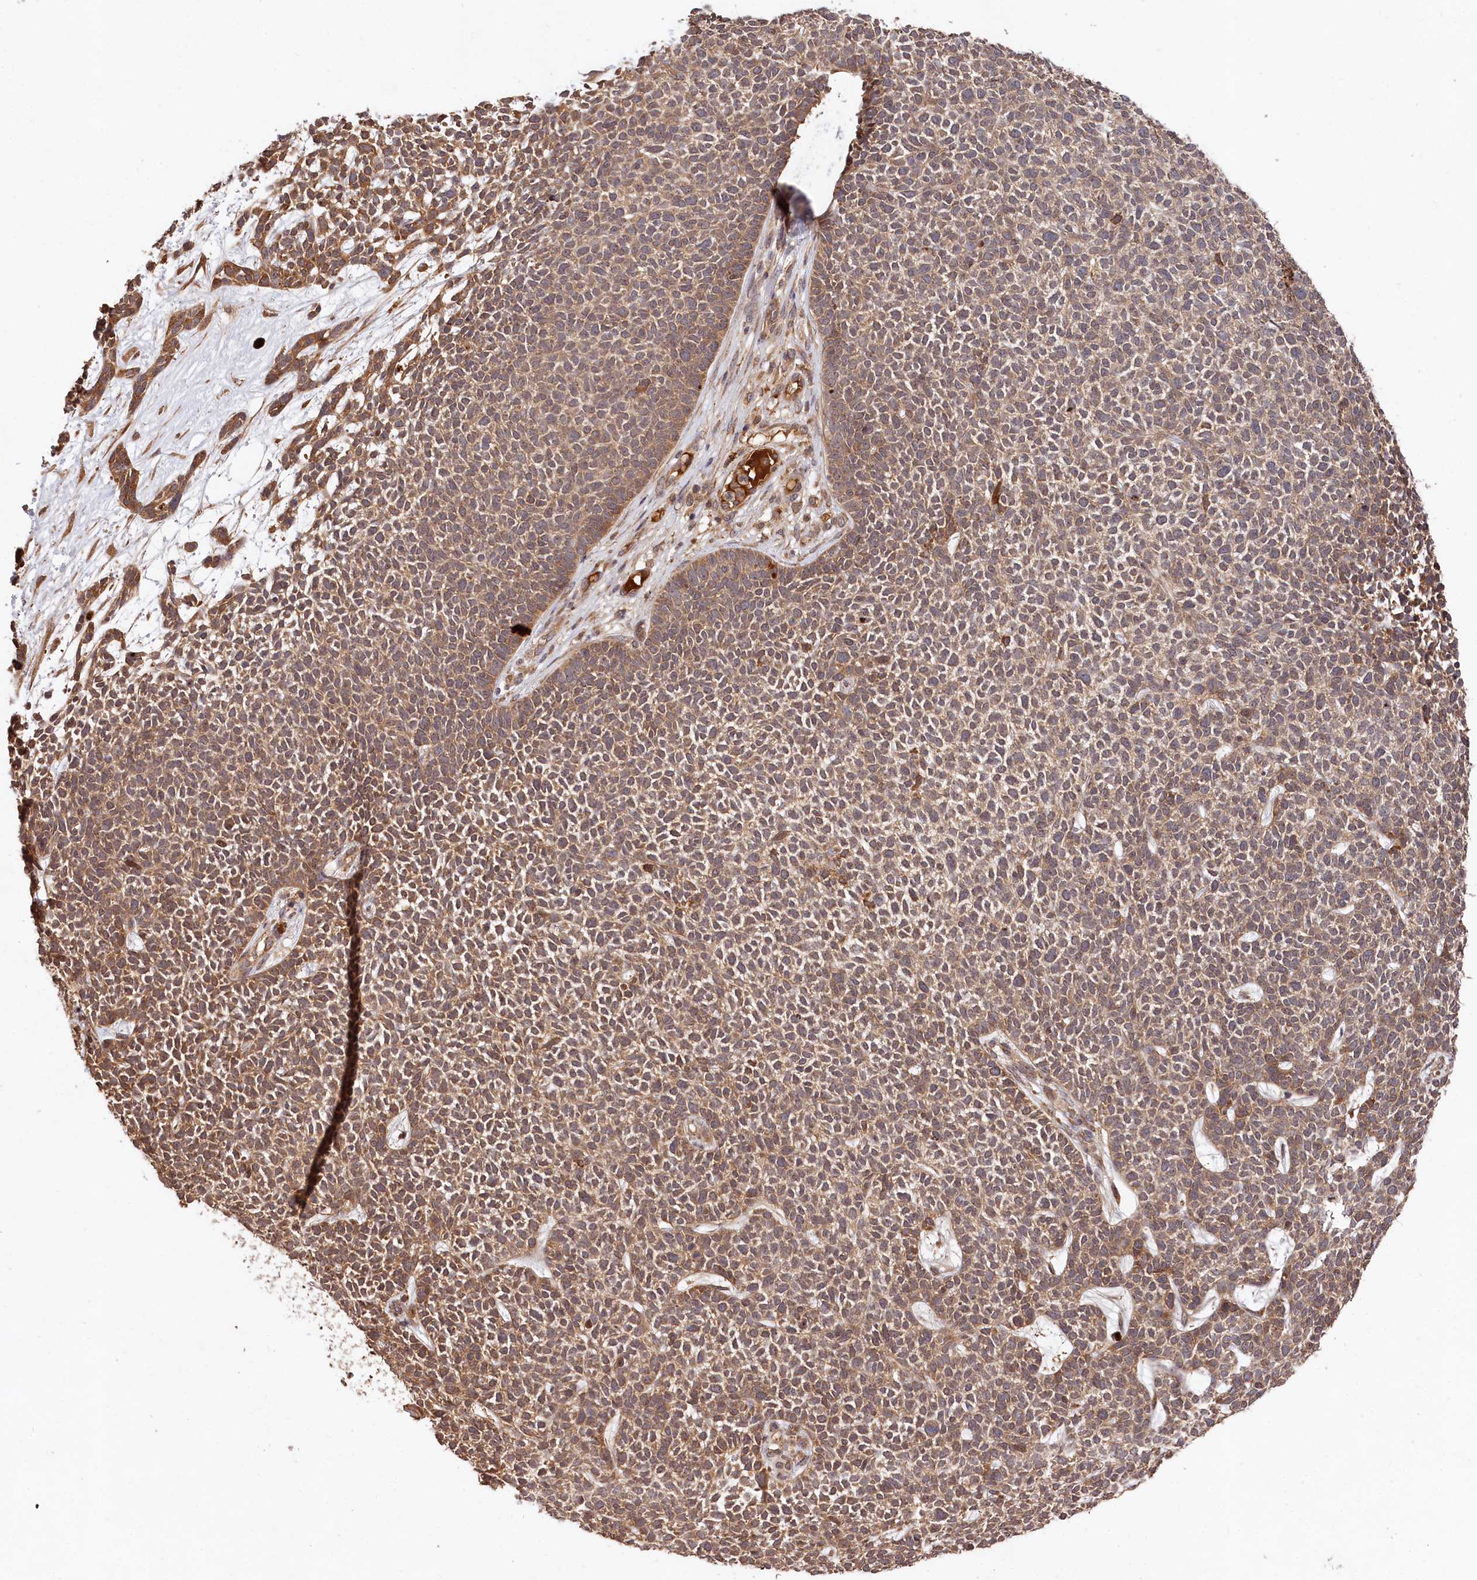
{"staining": {"intensity": "moderate", "quantity": ">75%", "location": "cytoplasmic/membranous"}, "tissue": "skin cancer", "cell_type": "Tumor cells", "image_type": "cancer", "snomed": [{"axis": "morphology", "description": "Basal cell carcinoma"}, {"axis": "topography", "description": "Skin"}], "caption": "DAB immunohistochemical staining of human skin cancer (basal cell carcinoma) demonstrates moderate cytoplasmic/membranous protein positivity in about >75% of tumor cells. (DAB IHC, brown staining for protein, blue staining for nuclei).", "gene": "MCF2L2", "patient": {"sex": "female", "age": 84}}